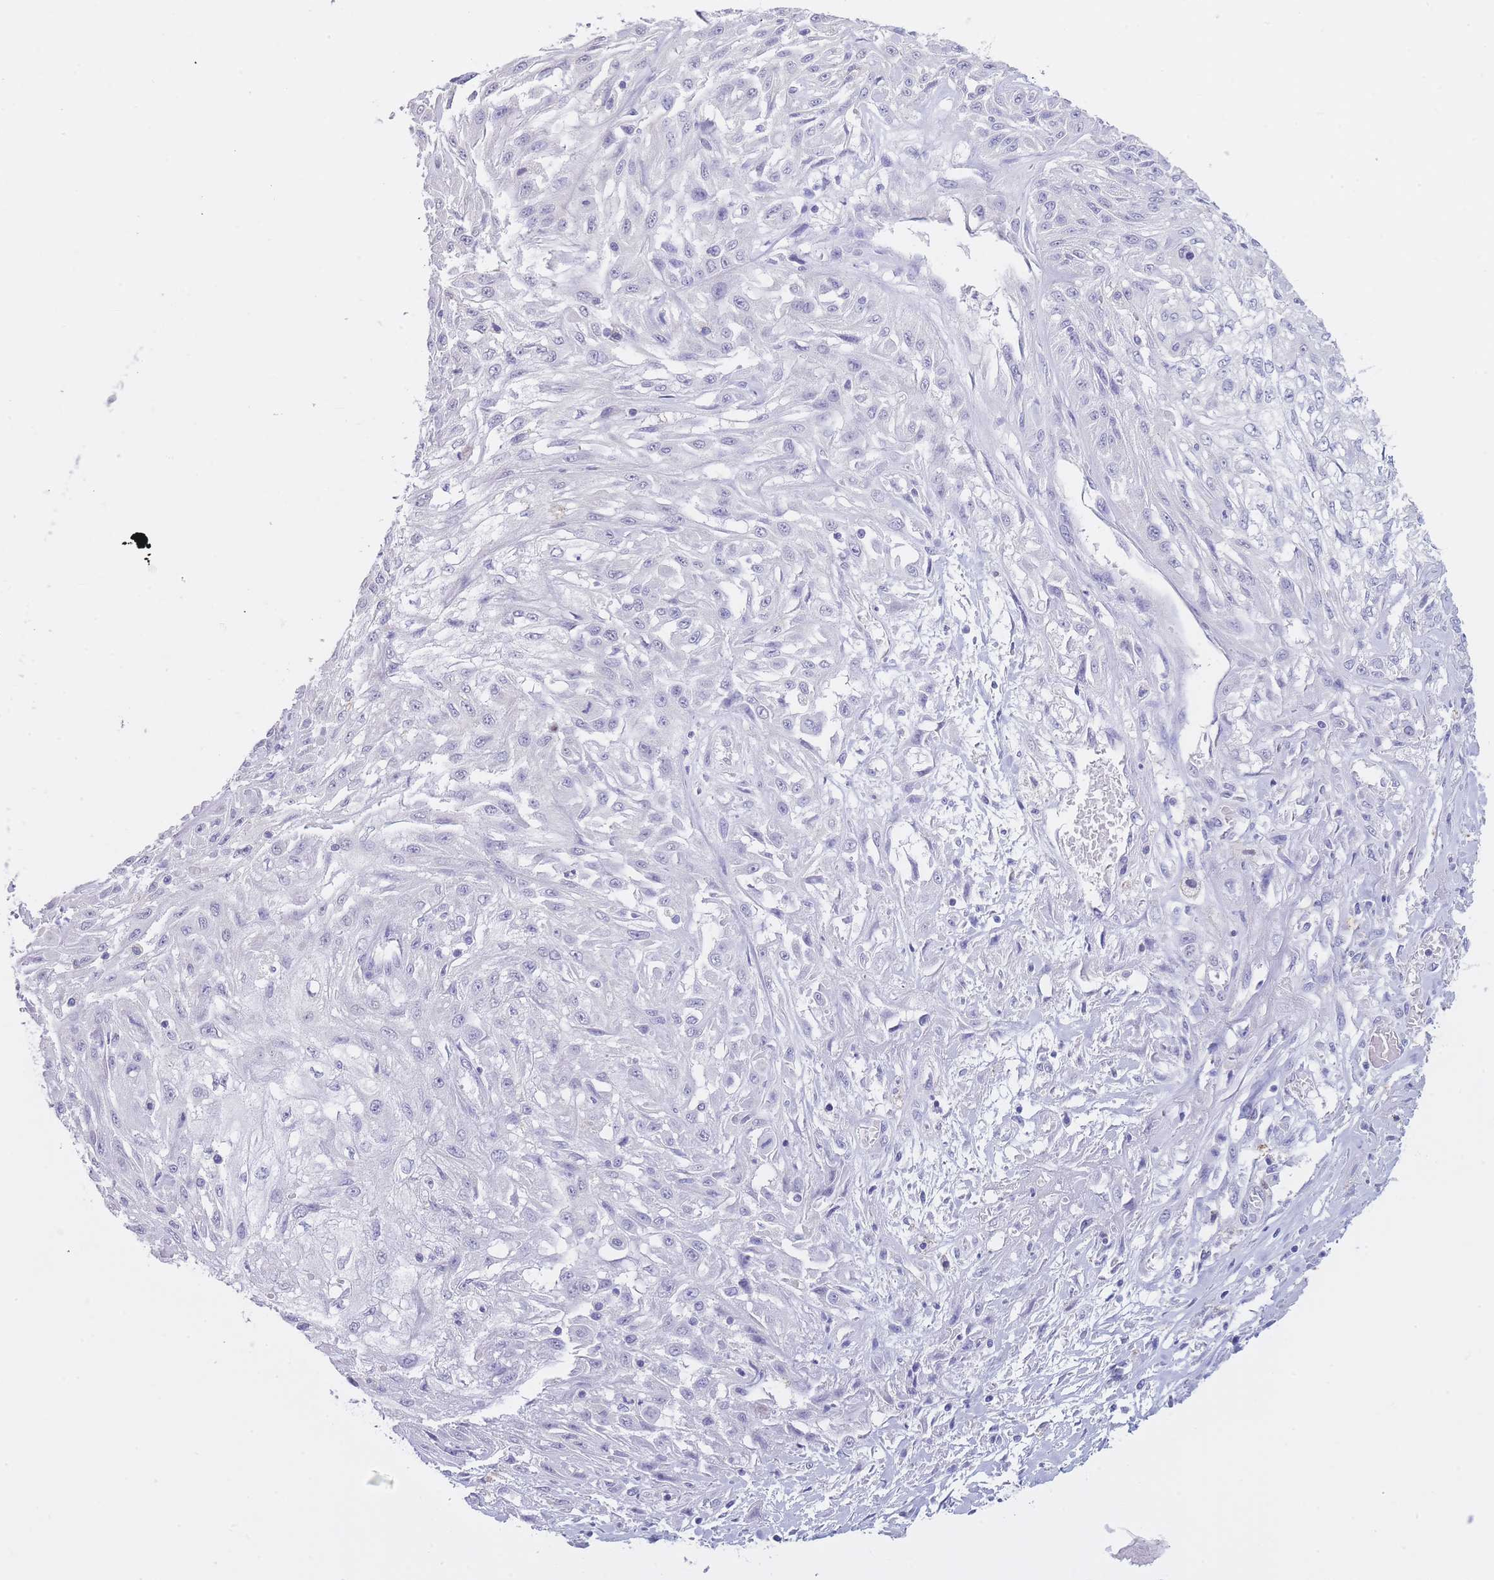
{"staining": {"intensity": "negative", "quantity": "none", "location": "none"}, "tissue": "skin cancer", "cell_type": "Tumor cells", "image_type": "cancer", "snomed": [{"axis": "morphology", "description": "Squamous cell carcinoma, NOS"}, {"axis": "morphology", "description": "Squamous cell carcinoma, metastatic, NOS"}, {"axis": "topography", "description": "Skin"}, {"axis": "topography", "description": "Lymph node"}], "caption": "The micrograph demonstrates no staining of tumor cells in metastatic squamous cell carcinoma (skin).", "gene": "CD37", "patient": {"sex": "male", "age": 75}}